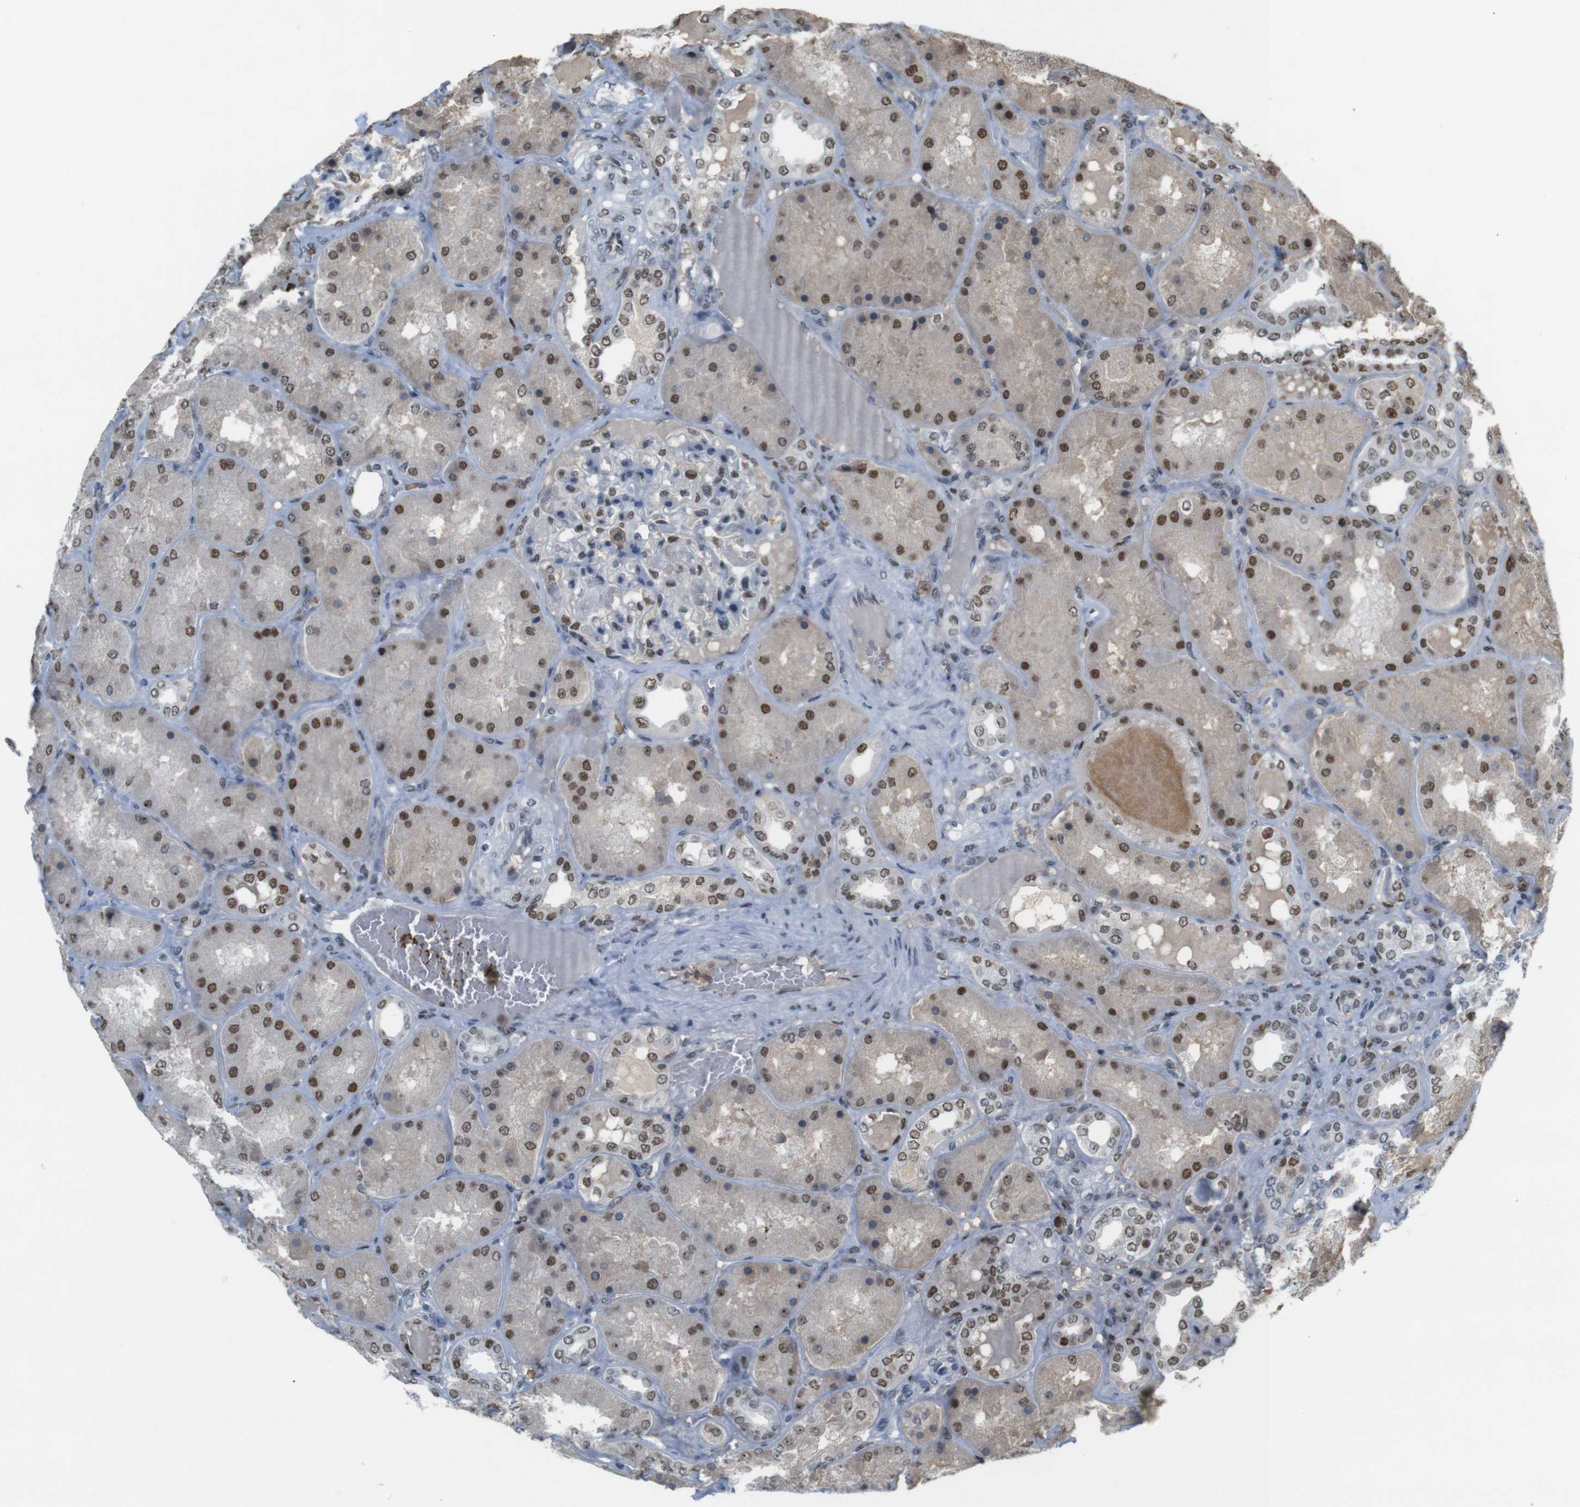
{"staining": {"intensity": "moderate", "quantity": "25%-75%", "location": "nuclear"}, "tissue": "kidney", "cell_type": "Cells in glomeruli", "image_type": "normal", "snomed": [{"axis": "morphology", "description": "Normal tissue, NOS"}, {"axis": "topography", "description": "Kidney"}], "caption": "IHC of benign kidney displays medium levels of moderate nuclear staining in about 25%-75% of cells in glomeruli.", "gene": "SUB1", "patient": {"sex": "female", "age": 56}}